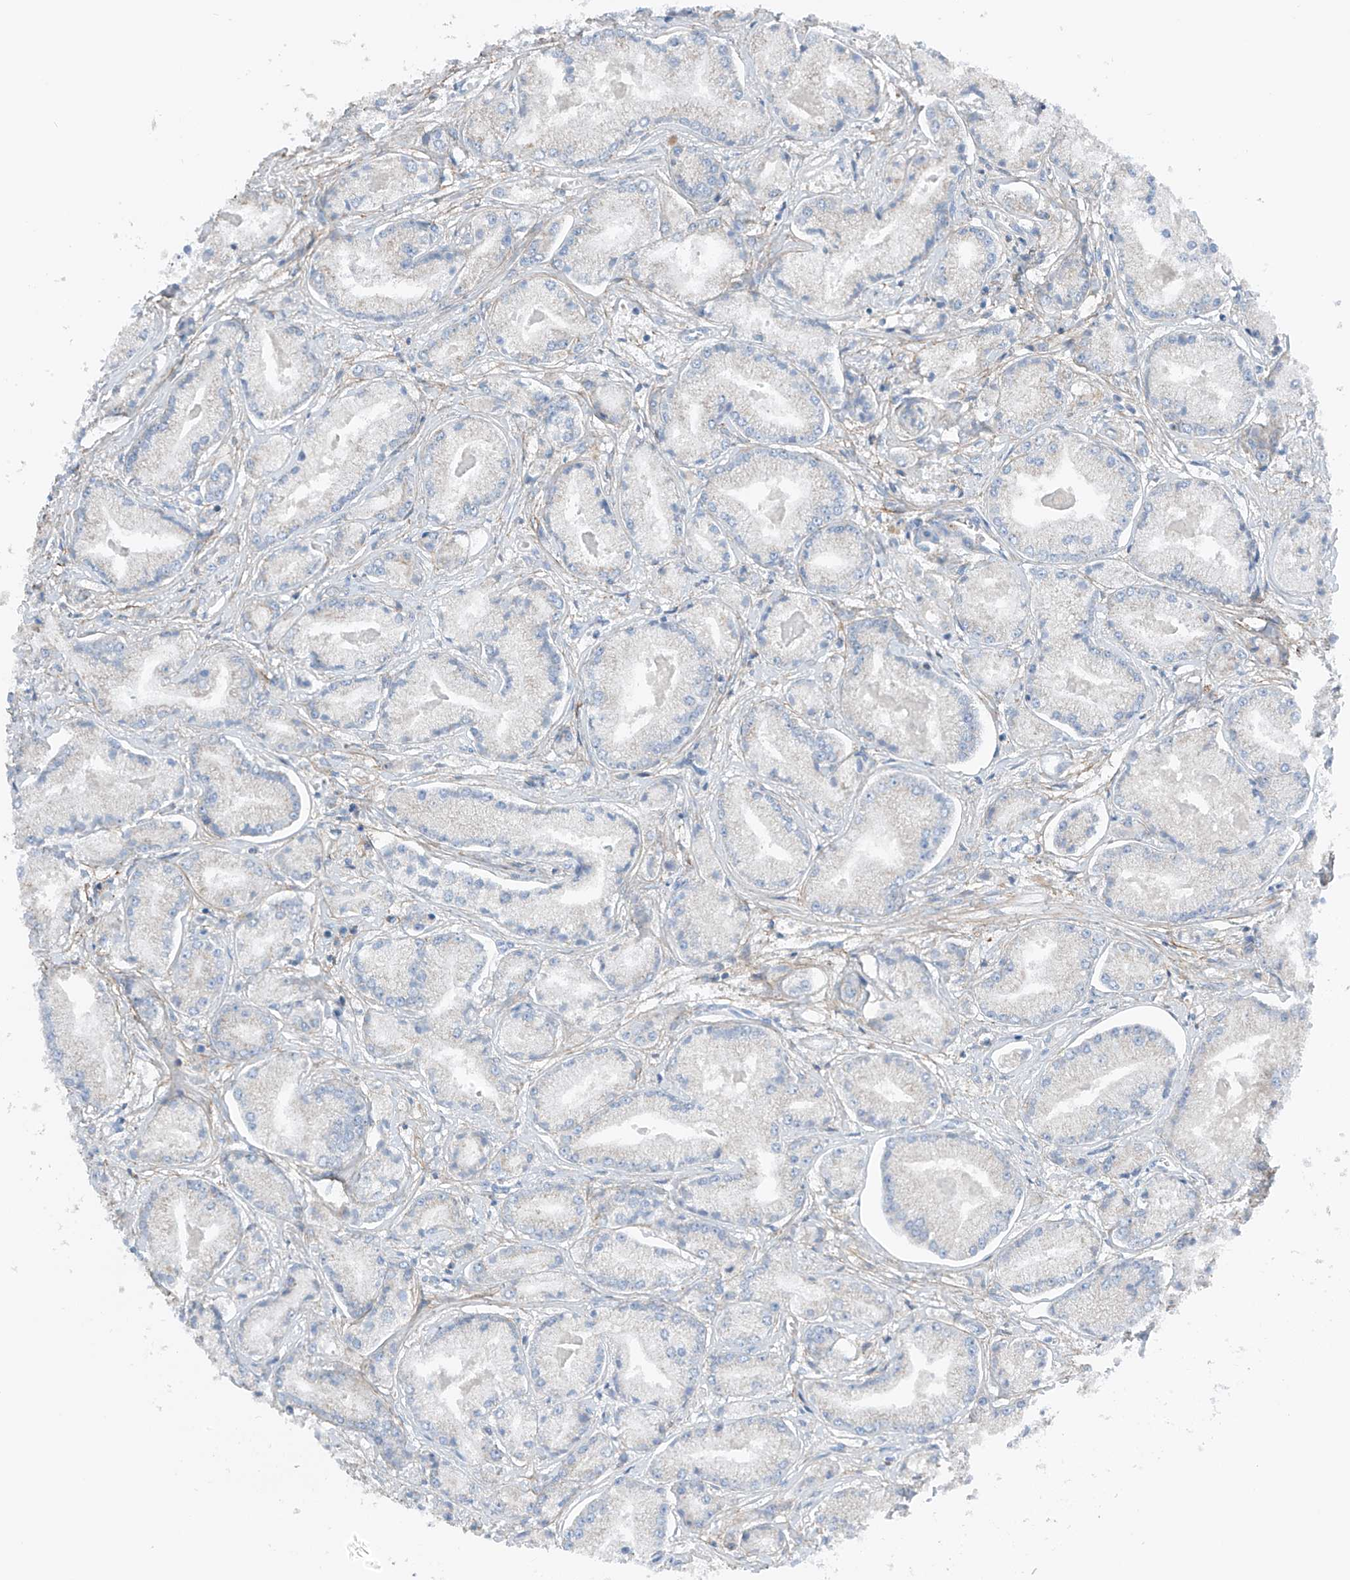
{"staining": {"intensity": "negative", "quantity": "none", "location": "none"}, "tissue": "prostate cancer", "cell_type": "Tumor cells", "image_type": "cancer", "snomed": [{"axis": "morphology", "description": "Adenocarcinoma, Low grade"}, {"axis": "topography", "description": "Prostate"}], "caption": "IHC of low-grade adenocarcinoma (prostate) reveals no expression in tumor cells.", "gene": "NALCN", "patient": {"sex": "male", "age": 60}}